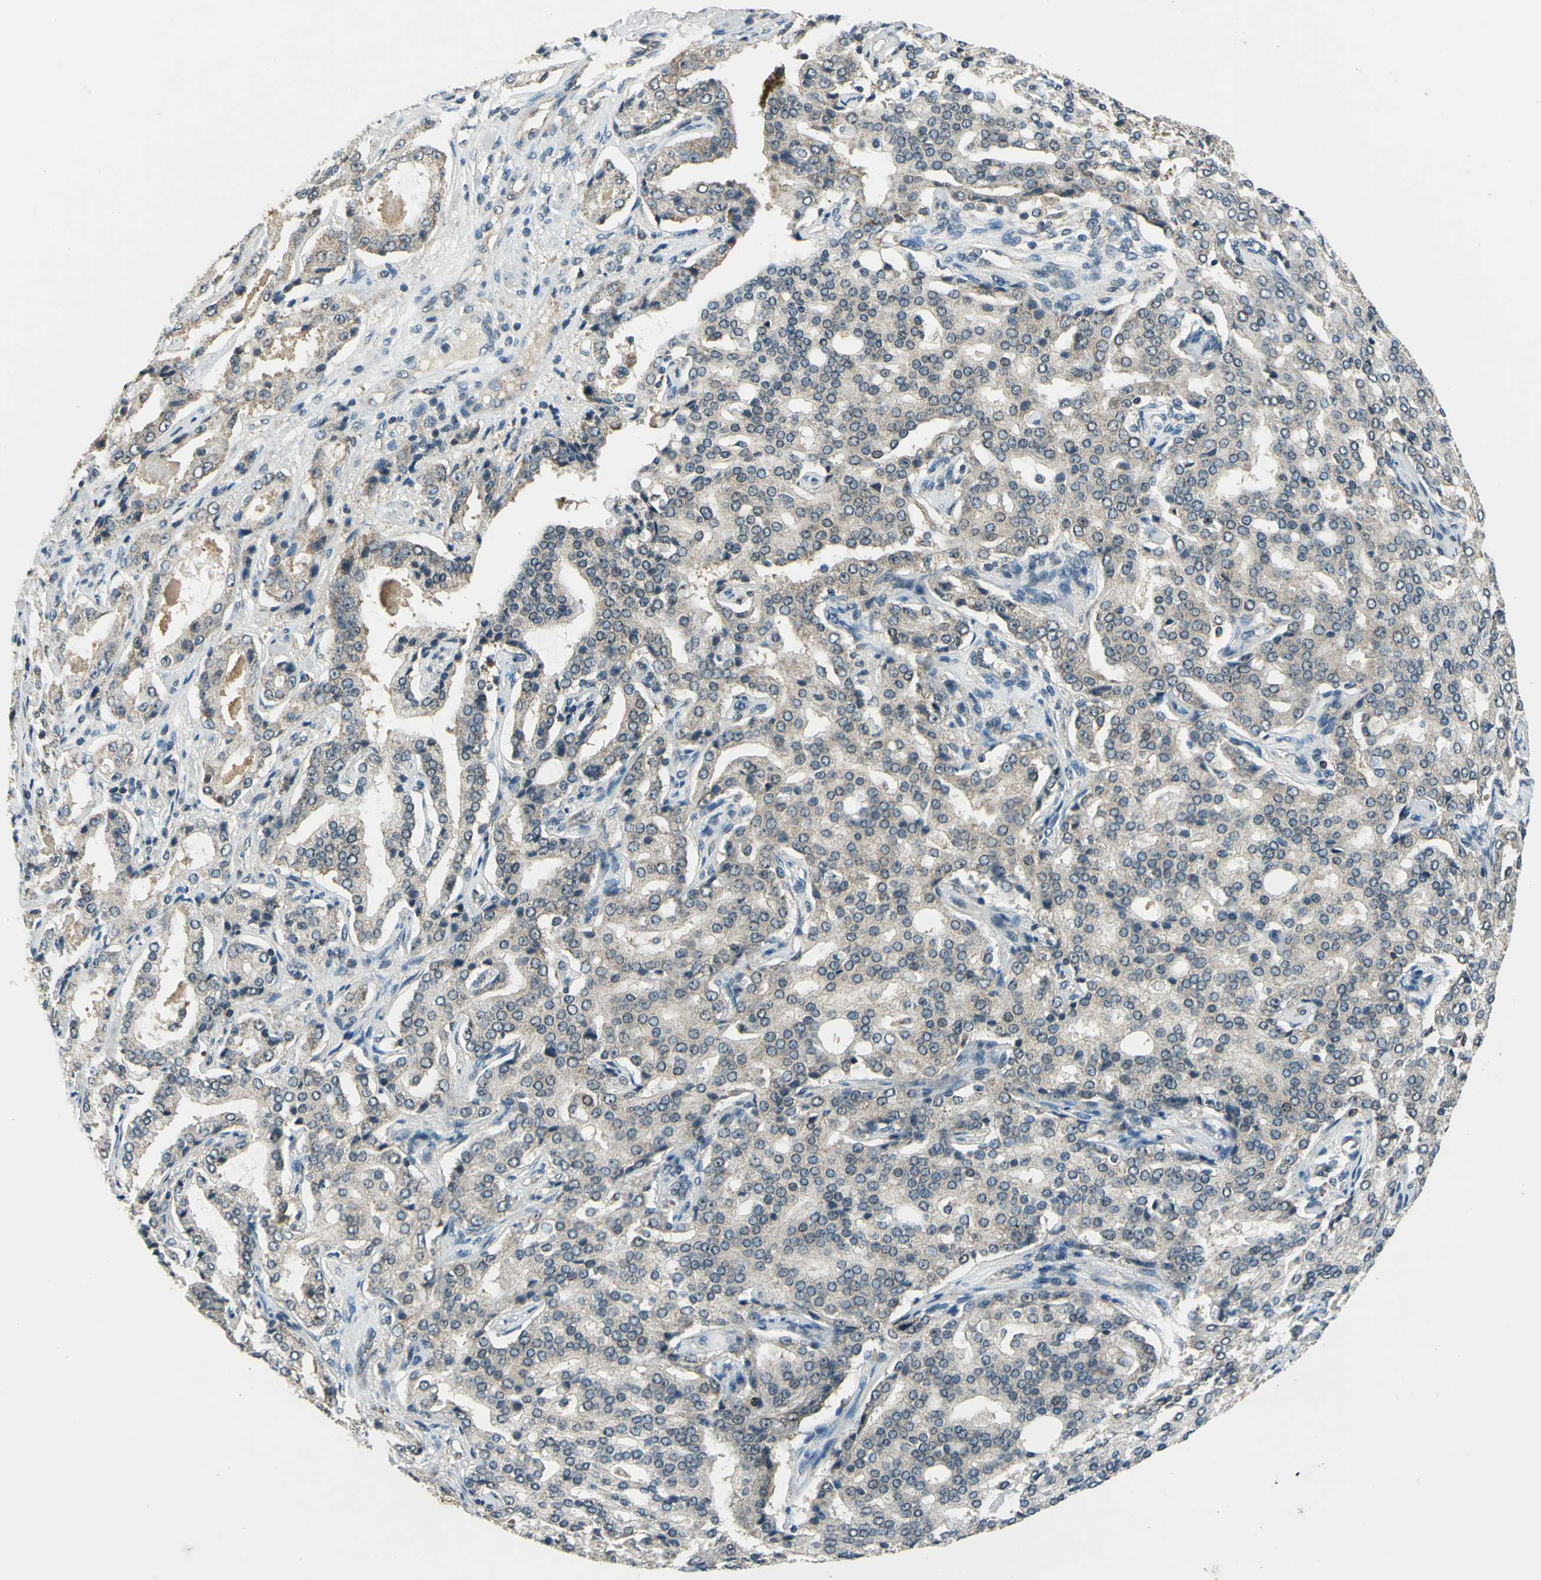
{"staining": {"intensity": "weak", "quantity": ">75%", "location": "cytoplasmic/membranous"}, "tissue": "prostate cancer", "cell_type": "Tumor cells", "image_type": "cancer", "snomed": [{"axis": "morphology", "description": "Adenocarcinoma, High grade"}, {"axis": "topography", "description": "Prostate"}], "caption": "The micrograph reveals a brown stain indicating the presence of a protein in the cytoplasmic/membranous of tumor cells in prostate cancer.", "gene": "NUDT2", "patient": {"sex": "male", "age": 72}}